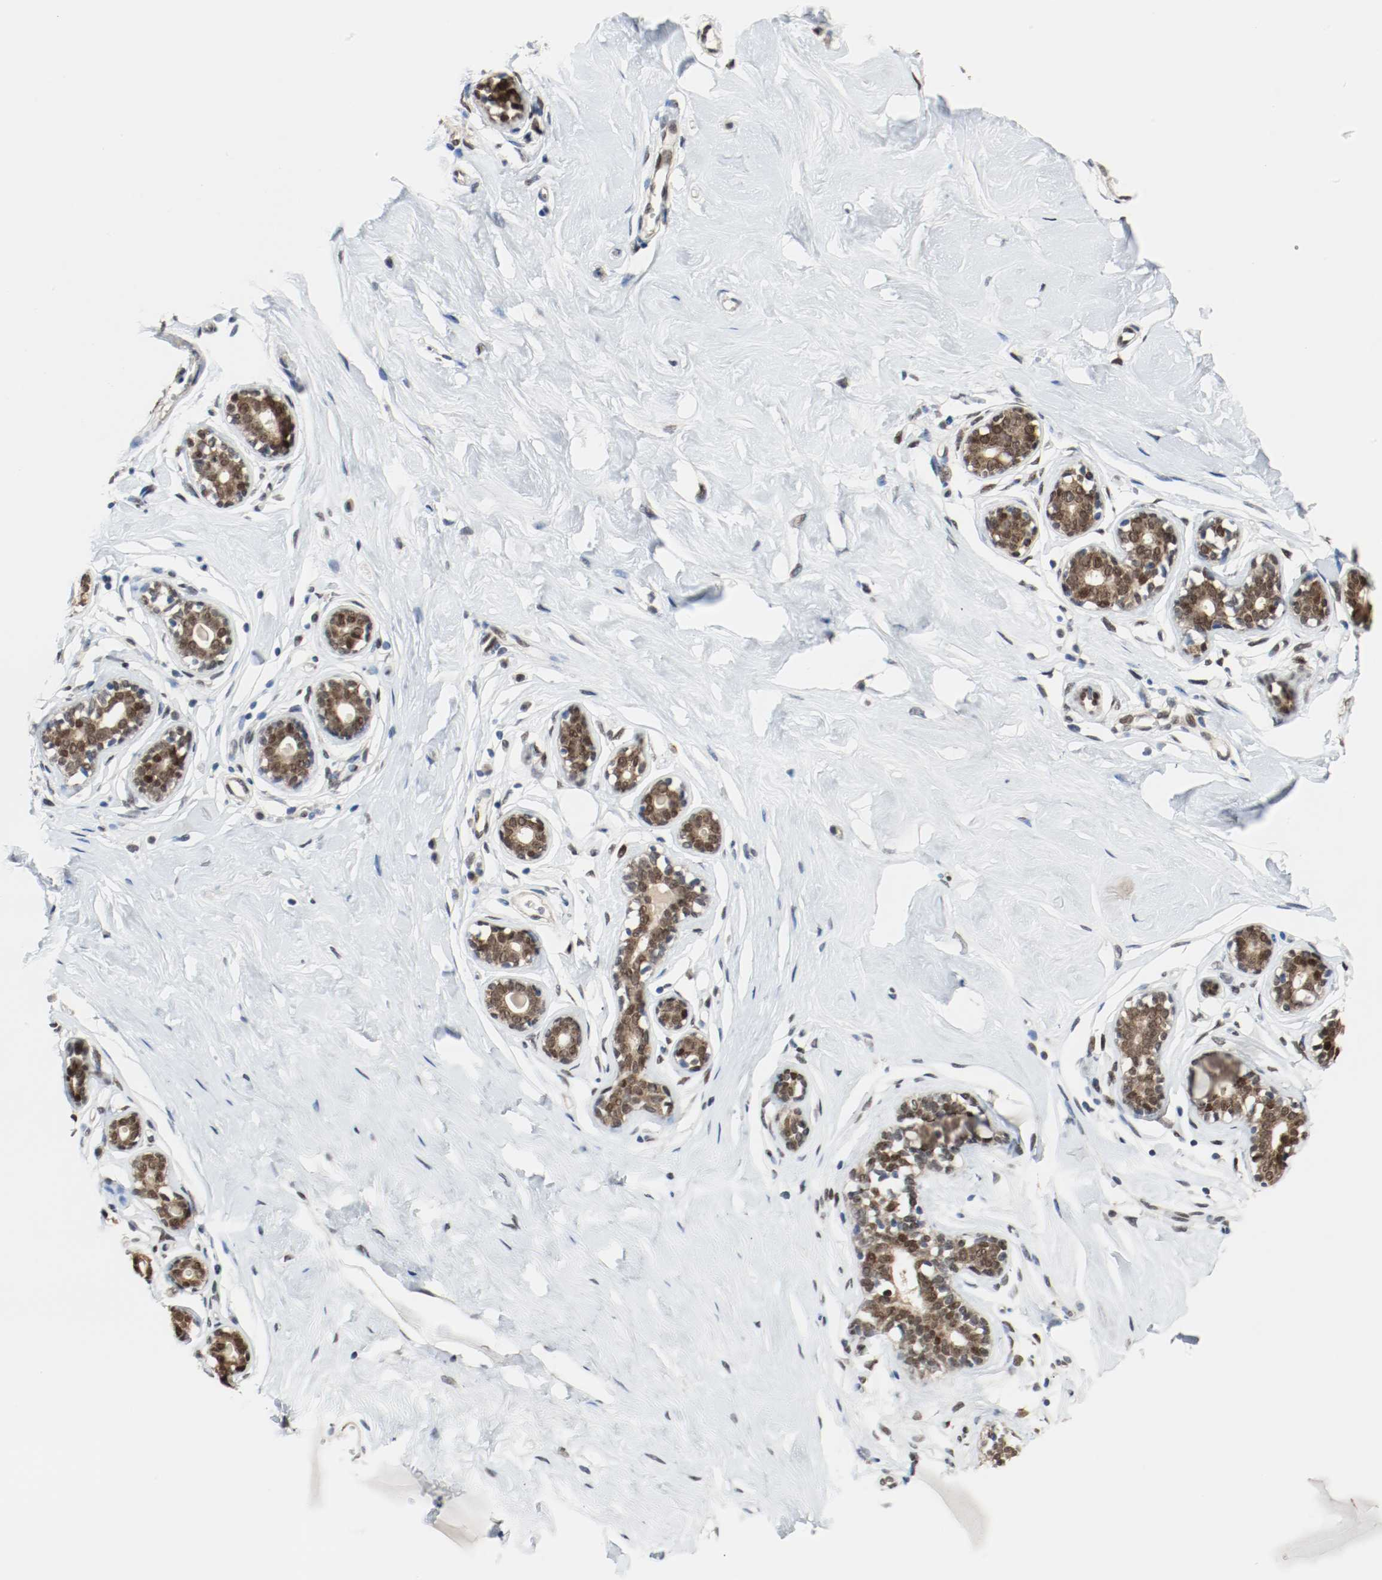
{"staining": {"intensity": "negative", "quantity": "none", "location": "none"}, "tissue": "breast", "cell_type": "Adipocytes", "image_type": "normal", "snomed": [{"axis": "morphology", "description": "Normal tissue, NOS"}, {"axis": "topography", "description": "Breast"}], "caption": "Image shows no significant protein staining in adipocytes of normal breast.", "gene": "PPME1", "patient": {"sex": "female", "age": 23}}